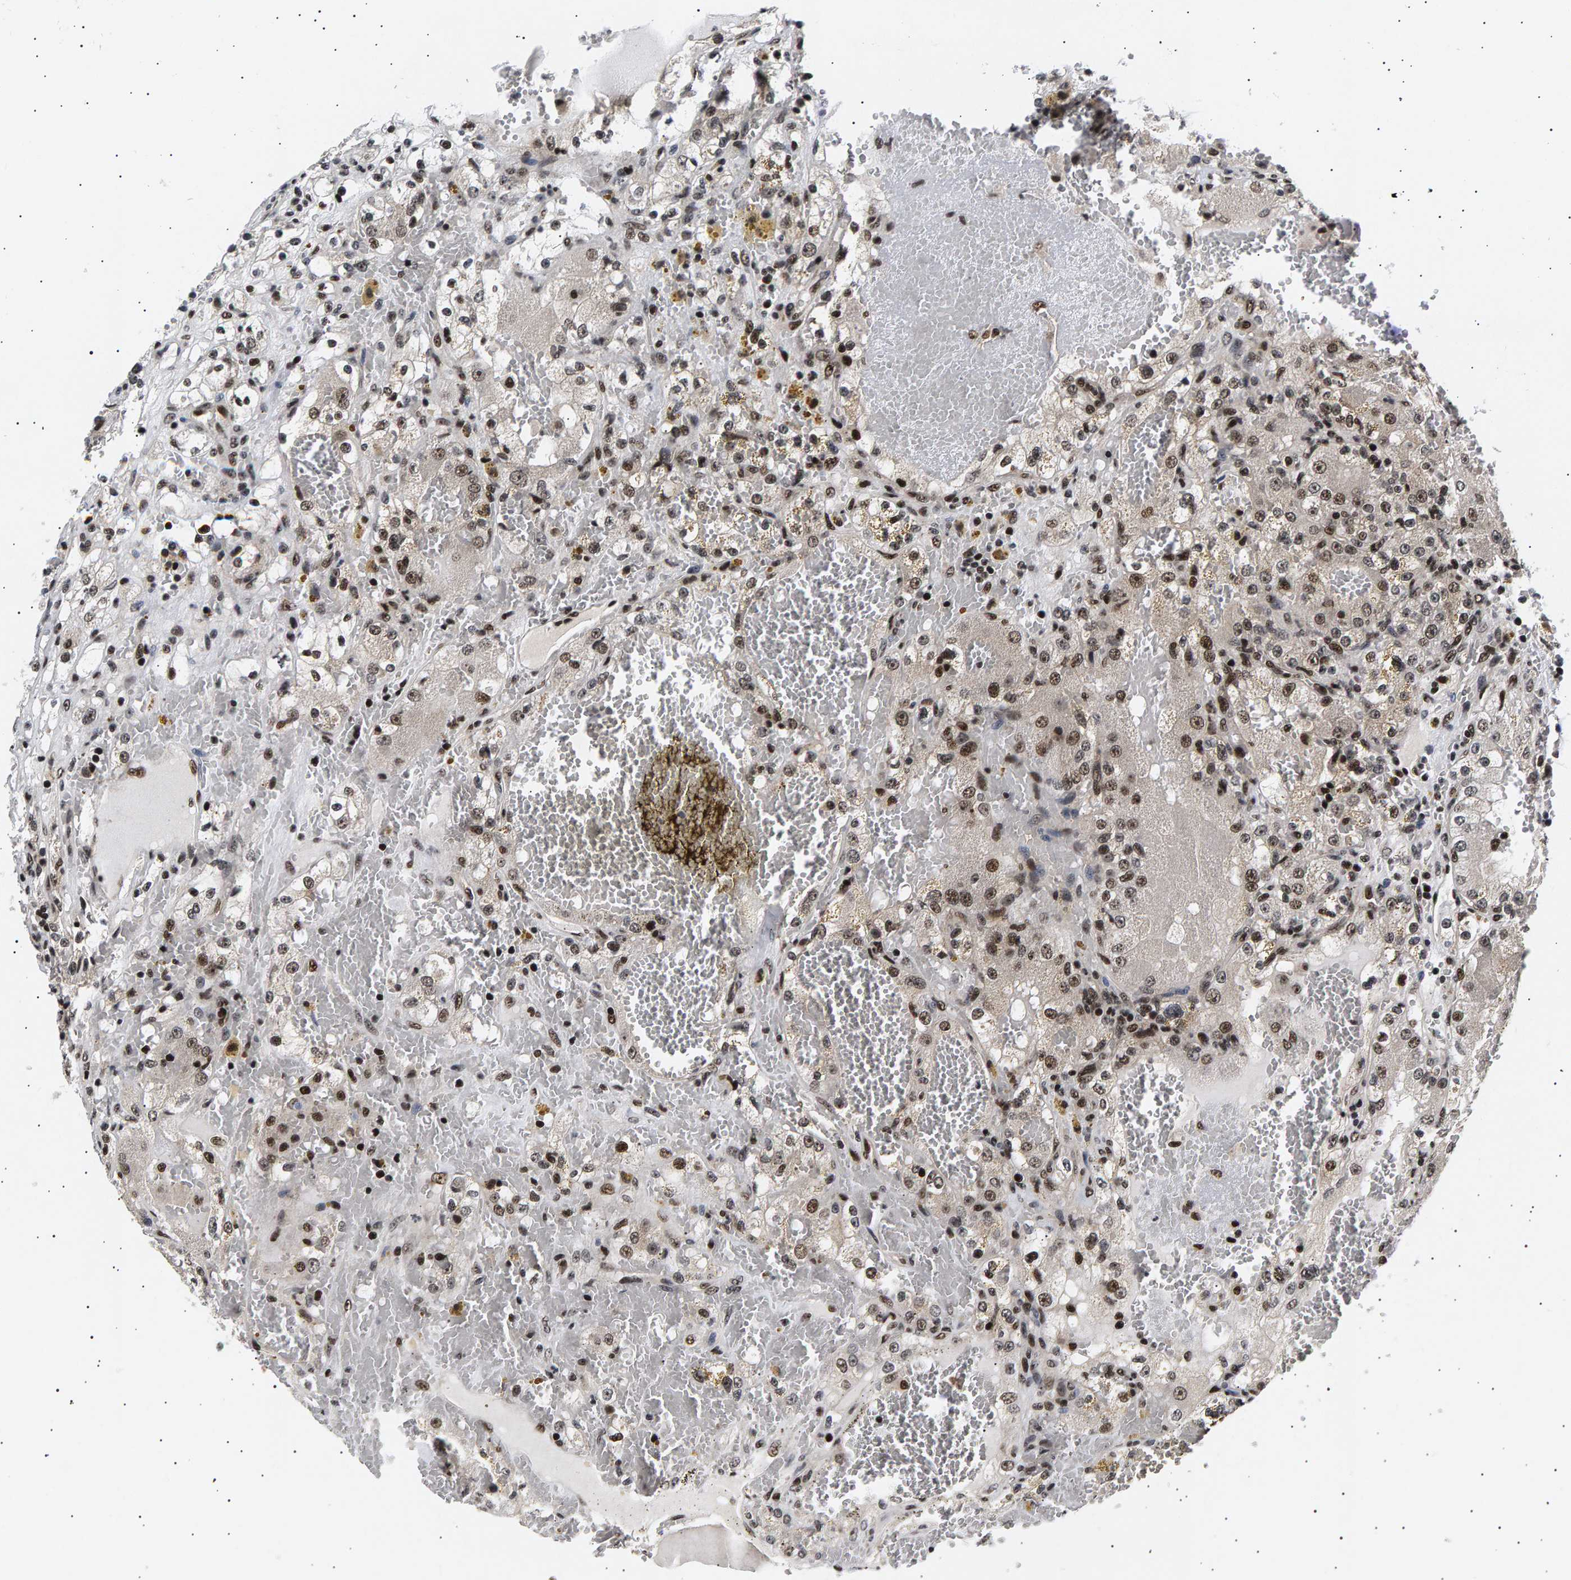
{"staining": {"intensity": "moderate", "quantity": ">75%", "location": "nuclear"}, "tissue": "renal cancer", "cell_type": "Tumor cells", "image_type": "cancer", "snomed": [{"axis": "morphology", "description": "Normal tissue, NOS"}, {"axis": "morphology", "description": "Adenocarcinoma, NOS"}, {"axis": "topography", "description": "Kidney"}], "caption": "Renal adenocarcinoma stained with a brown dye displays moderate nuclear positive staining in approximately >75% of tumor cells.", "gene": "ANKRD40", "patient": {"sex": "male", "age": 61}}